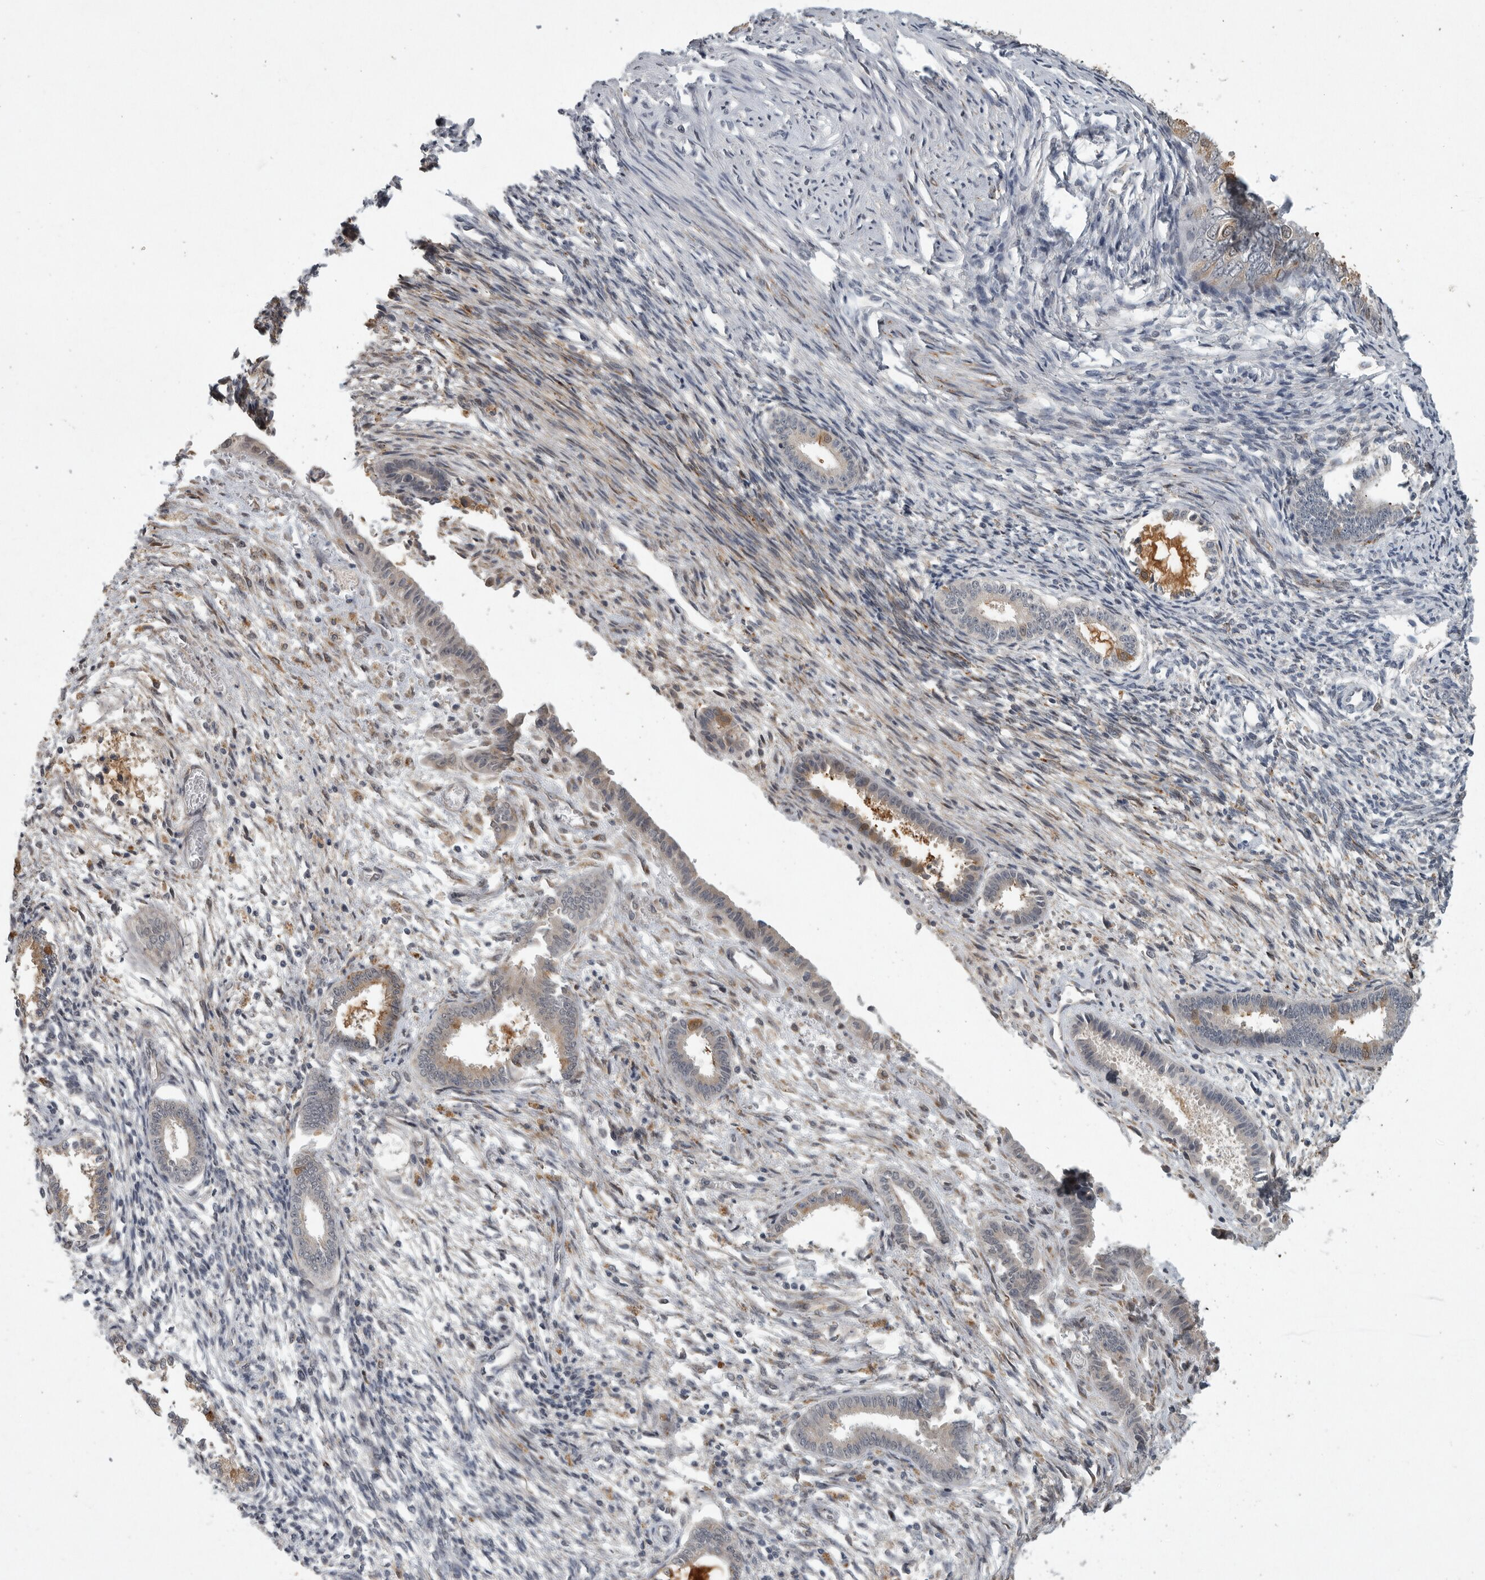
{"staining": {"intensity": "negative", "quantity": "none", "location": "none"}, "tissue": "endometrium", "cell_type": "Cells in endometrial stroma", "image_type": "normal", "snomed": [{"axis": "morphology", "description": "Normal tissue, NOS"}, {"axis": "topography", "description": "Endometrium"}], "caption": "High power microscopy micrograph of an immunohistochemistry photomicrograph of benign endometrium, revealing no significant positivity in cells in endometrial stroma. The staining was performed using DAB (3,3'-diaminobenzidine) to visualize the protein expression in brown, while the nuclei were stained in blue with hematoxylin (Magnification: 20x).", "gene": "MAN2A1", "patient": {"sex": "female", "age": 56}}